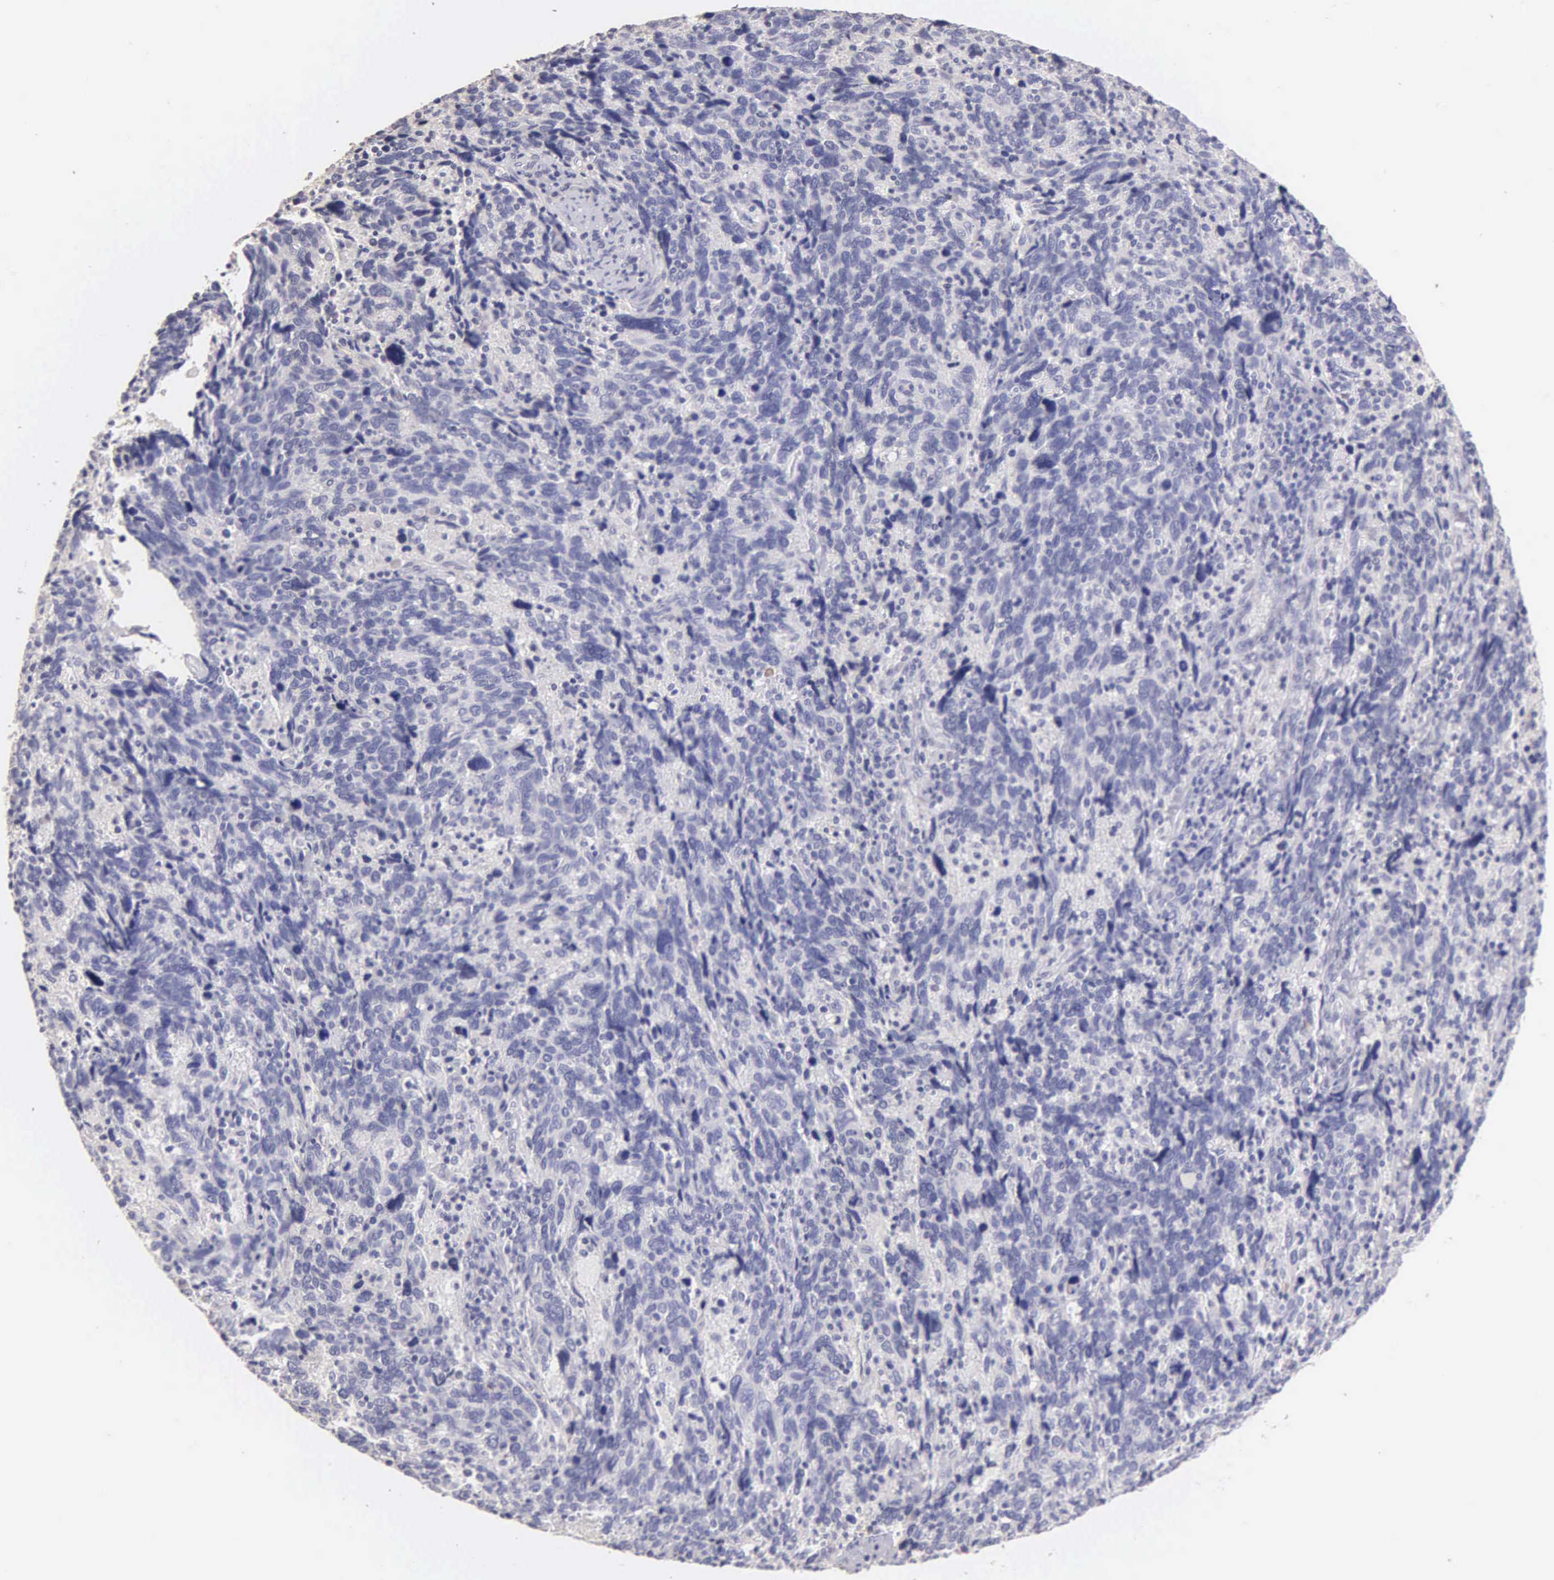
{"staining": {"intensity": "negative", "quantity": "none", "location": "none"}, "tissue": "cervical cancer", "cell_type": "Tumor cells", "image_type": "cancer", "snomed": [{"axis": "morphology", "description": "Squamous cell carcinoma, NOS"}, {"axis": "topography", "description": "Cervix"}], "caption": "Human cervical cancer (squamous cell carcinoma) stained for a protein using immunohistochemistry demonstrates no staining in tumor cells.", "gene": "ESR1", "patient": {"sex": "female", "age": 41}}